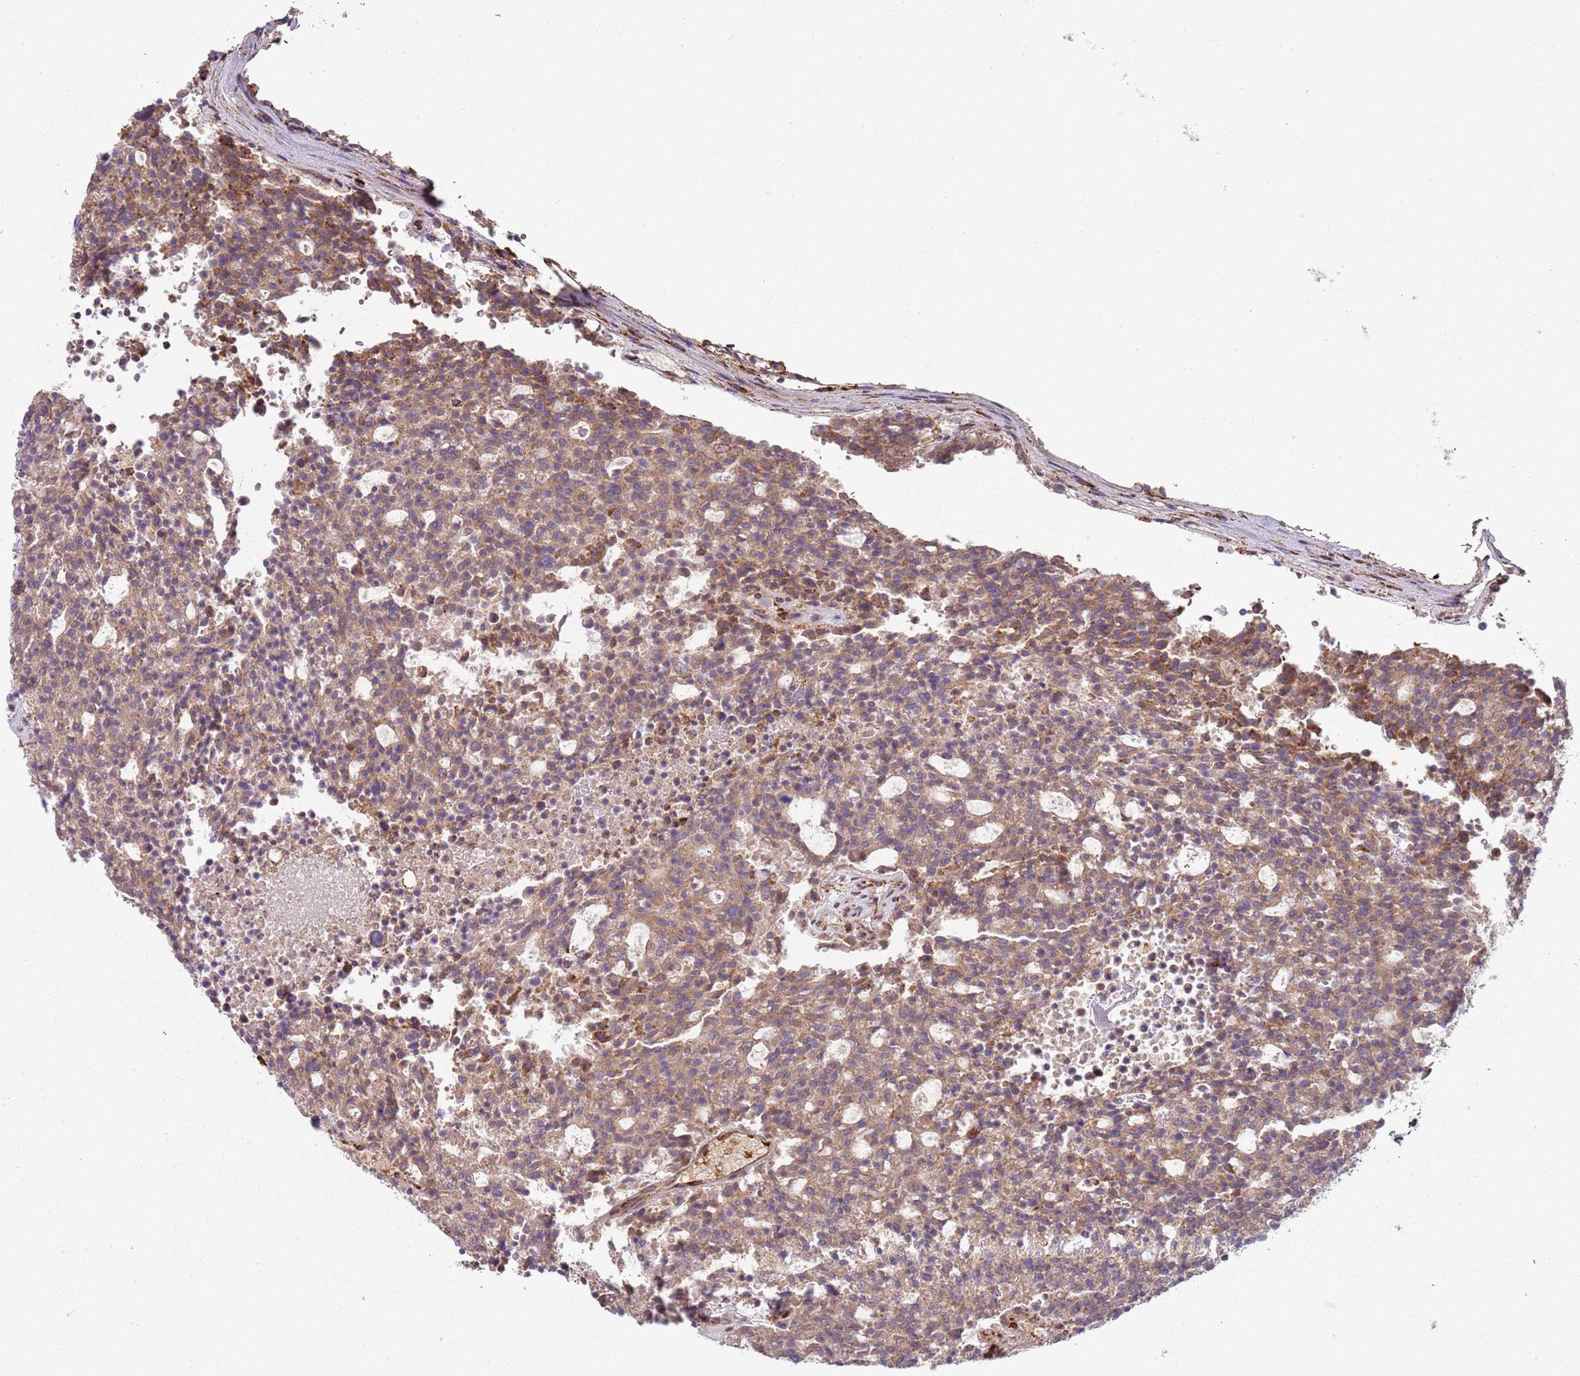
{"staining": {"intensity": "weak", "quantity": ">75%", "location": "cytoplasmic/membranous"}, "tissue": "carcinoid", "cell_type": "Tumor cells", "image_type": "cancer", "snomed": [{"axis": "morphology", "description": "Carcinoid, malignant, NOS"}, {"axis": "topography", "description": "Pancreas"}], "caption": "DAB immunohistochemical staining of malignant carcinoid displays weak cytoplasmic/membranous protein staining in about >75% of tumor cells. (DAB IHC, brown staining for protein, blue staining for nuclei).", "gene": "SPATA2", "patient": {"sex": "female", "age": 54}}